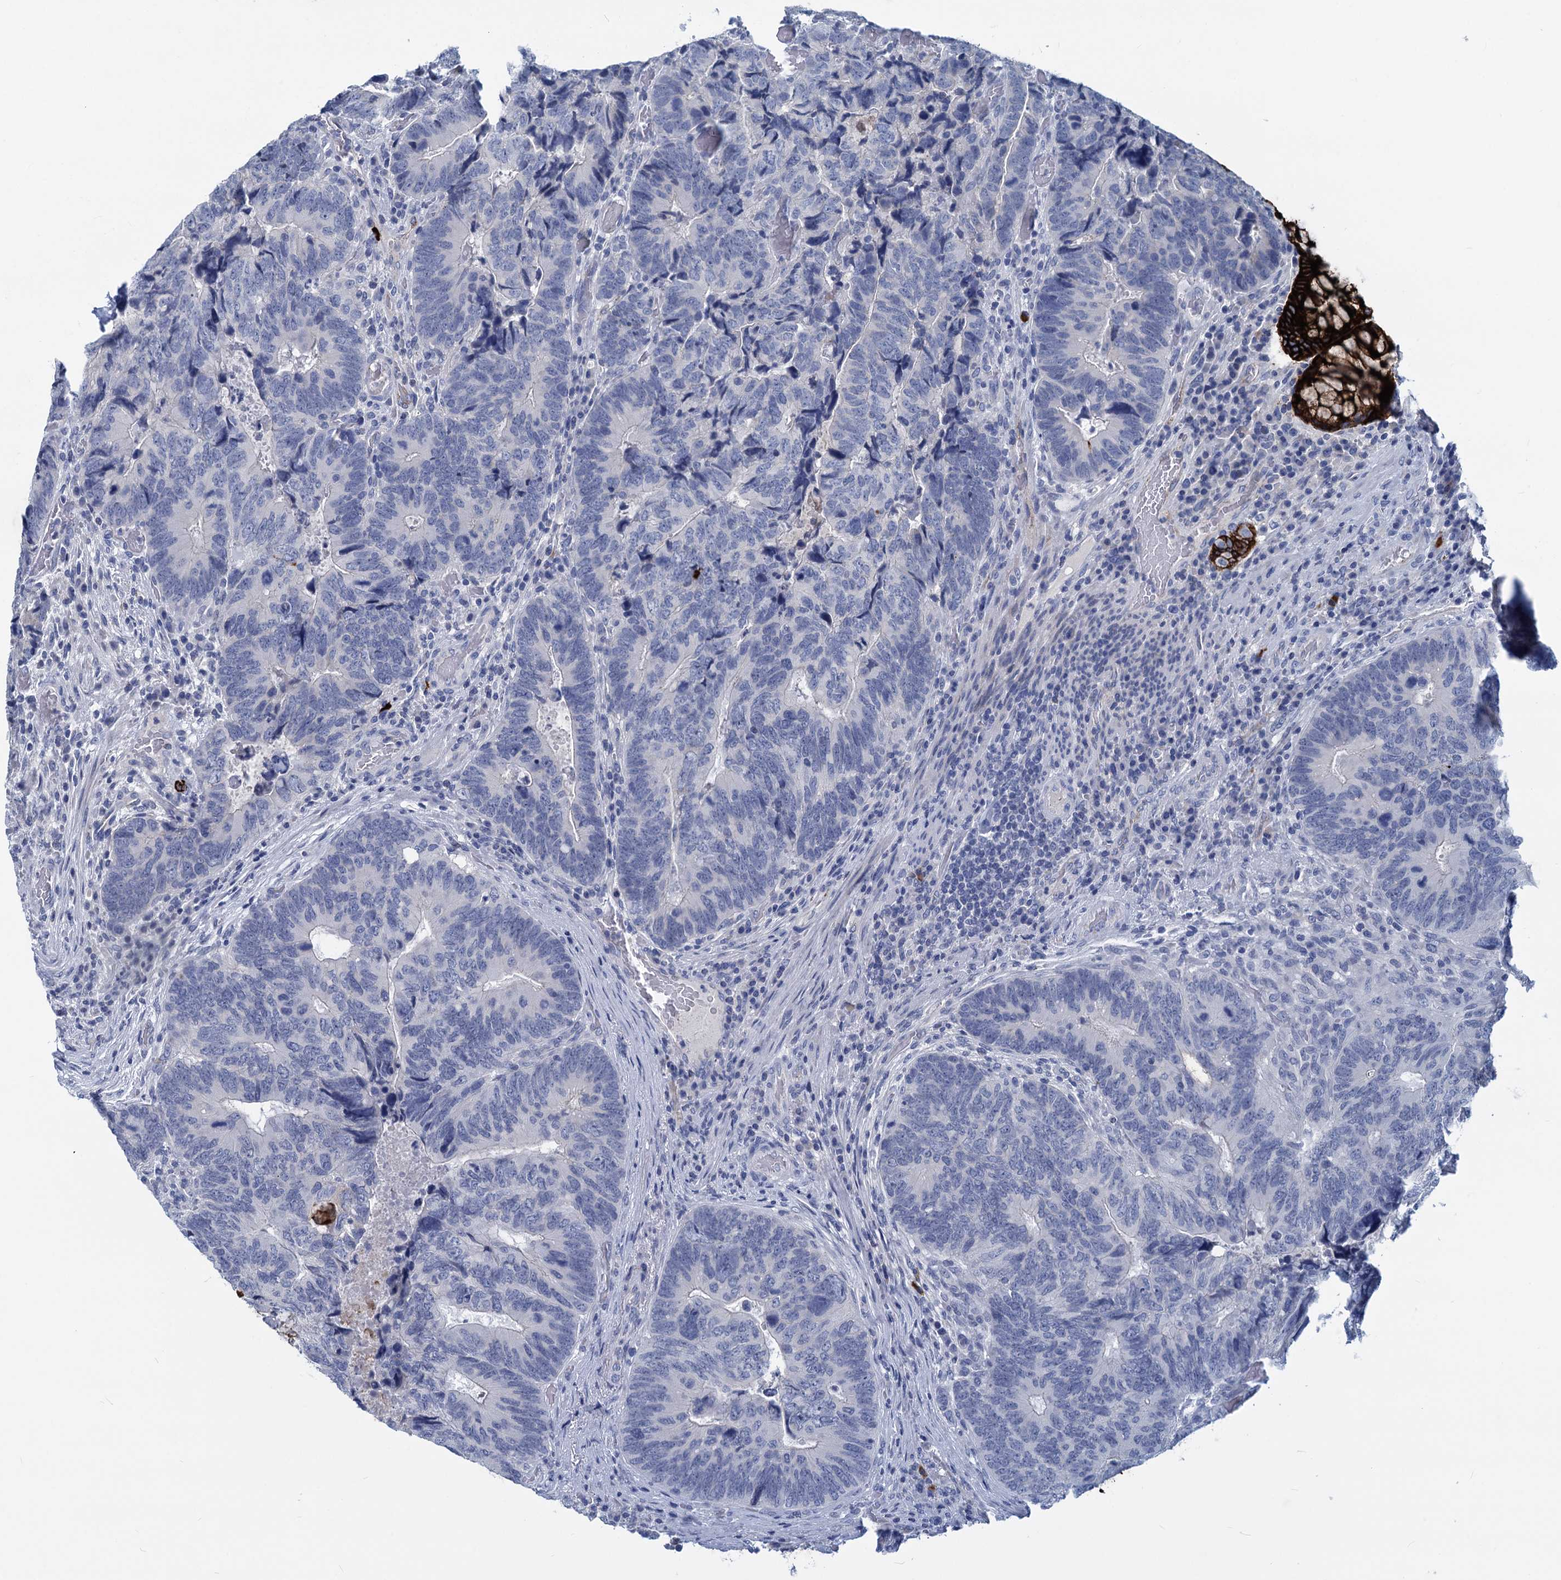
{"staining": {"intensity": "negative", "quantity": "none", "location": "none"}, "tissue": "colorectal cancer", "cell_type": "Tumor cells", "image_type": "cancer", "snomed": [{"axis": "morphology", "description": "Adenocarcinoma, NOS"}, {"axis": "topography", "description": "Colon"}], "caption": "Immunohistochemical staining of adenocarcinoma (colorectal) displays no significant staining in tumor cells.", "gene": "INSC", "patient": {"sex": "female", "age": 67}}